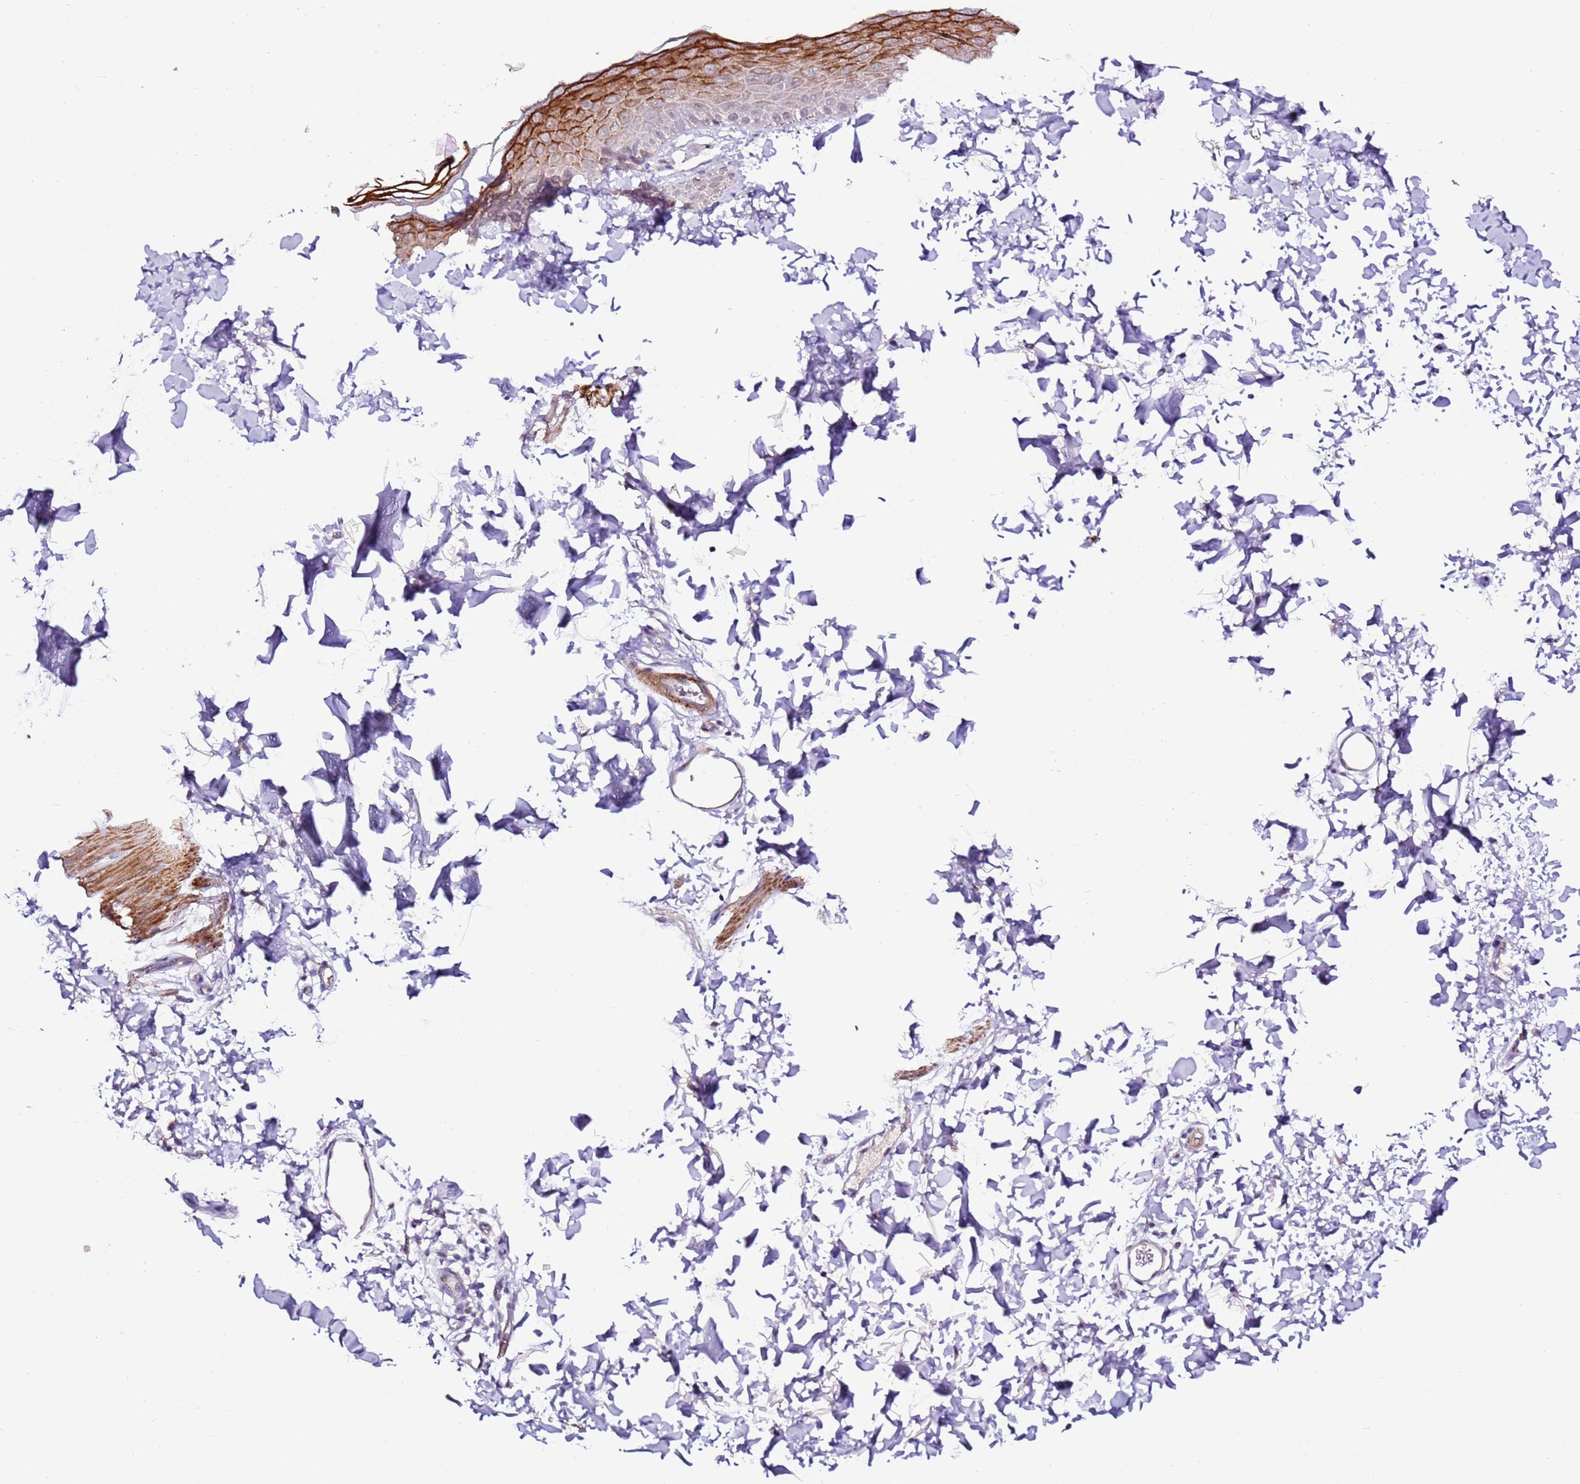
{"staining": {"intensity": "strong", "quantity": "<25%", "location": "cytoplasmic/membranous"}, "tissue": "skin", "cell_type": "Epidermal cells", "image_type": "normal", "snomed": [{"axis": "morphology", "description": "Normal tissue, NOS"}, {"axis": "topography", "description": "Anal"}], "caption": "Epidermal cells exhibit medium levels of strong cytoplasmic/membranous positivity in about <25% of cells in benign skin. Nuclei are stained in blue.", "gene": "ART5", "patient": {"sex": "male", "age": 44}}